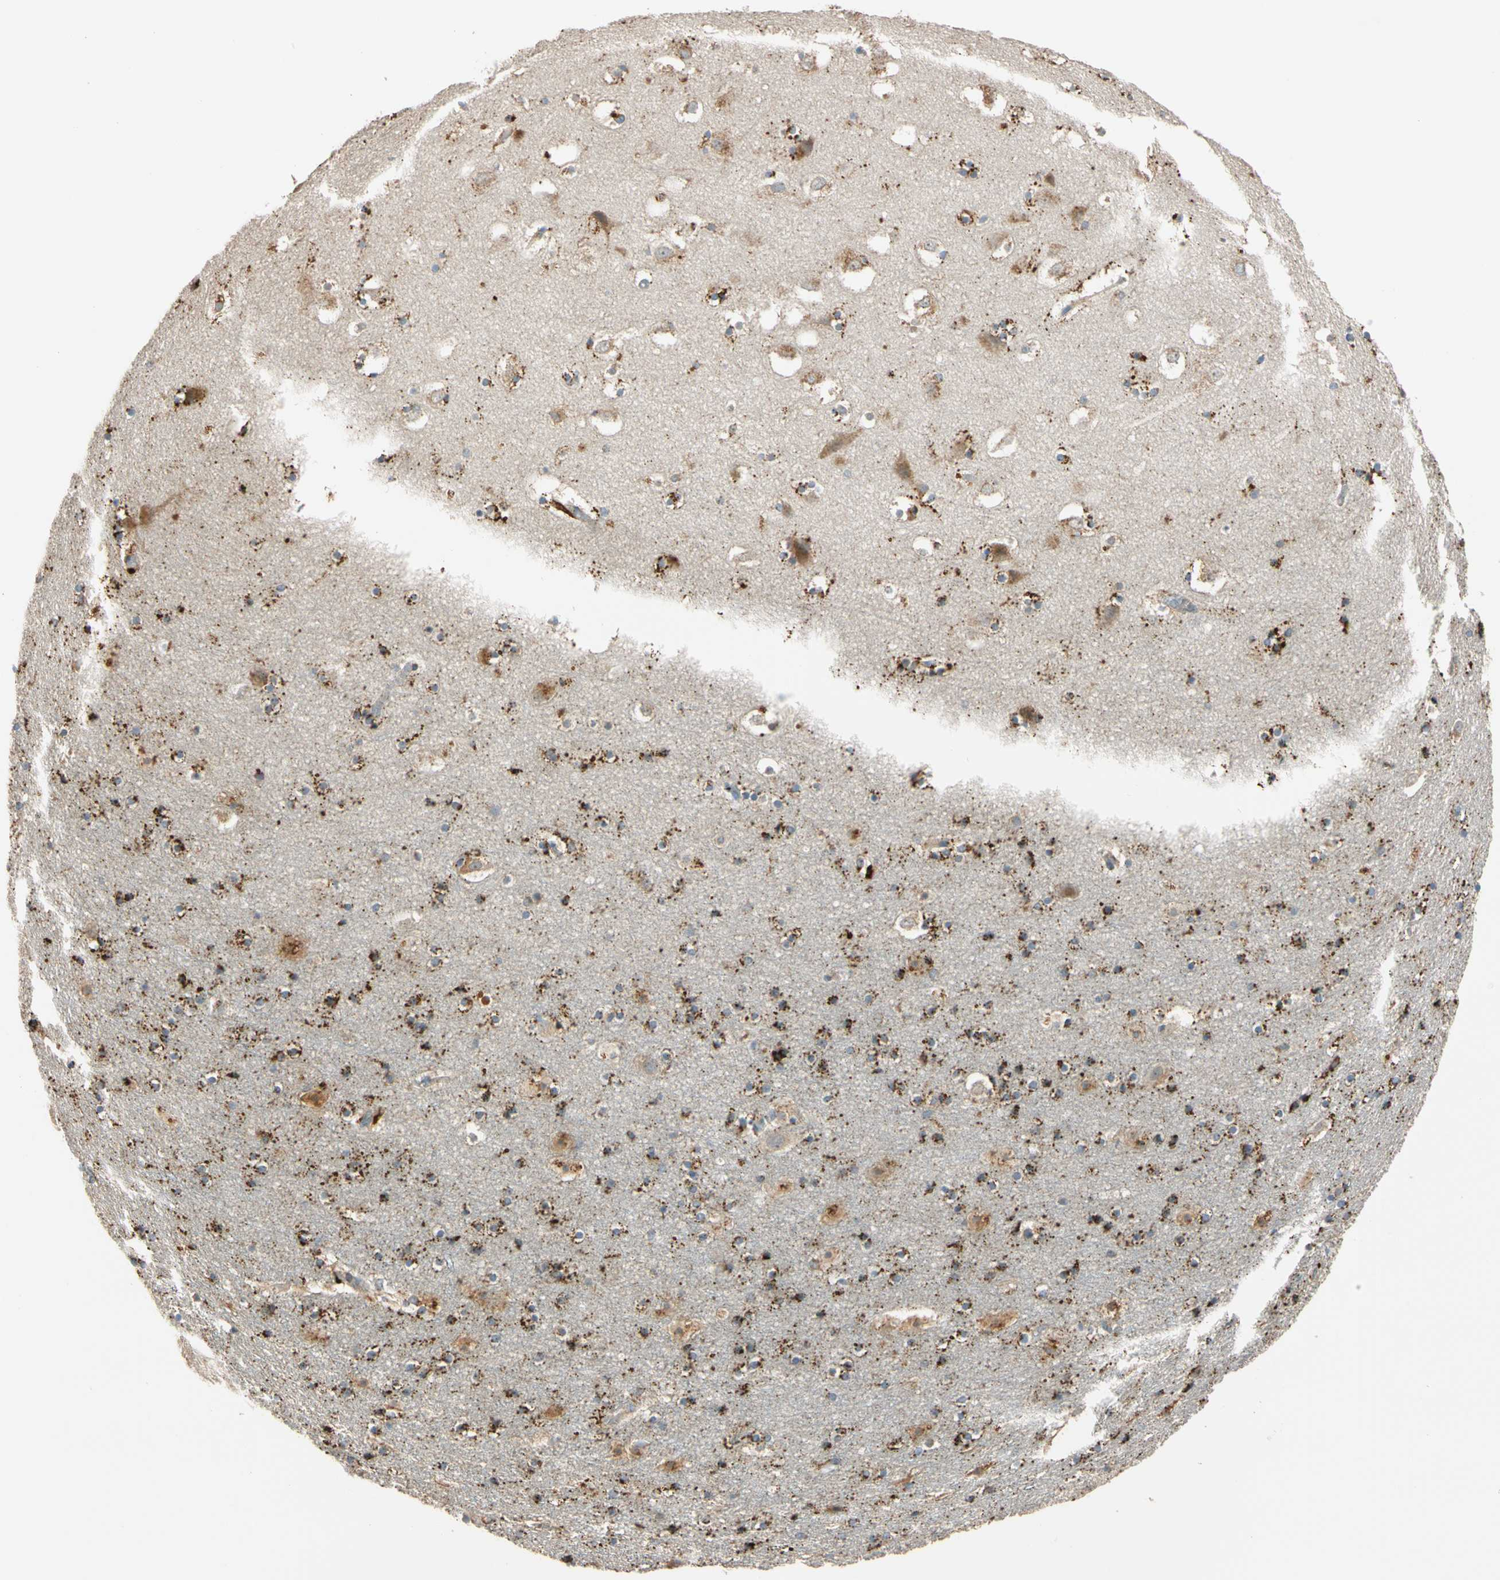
{"staining": {"intensity": "strong", "quantity": "25%-75%", "location": "cytoplasmic/membranous"}, "tissue": "hippocampus", "cell_type": "Glial cells", "image_type": "normal", "snomed": [{"axis": "morphology", "description": "Normal tissue, NOS"}, {"axis": "topography", "description": "Hippocampus"}], "caption": "High-power microscopy captured an IHC micrograph of normal hippocampus, revealing strong cytoplasmic/membranous positivity in about 25%-75% of glial cells. (brown staining indicates protein expression, while blue staining denotes nuclei).", "gene": "GM2A", "patient": {"sex": "male", "age": 45}}